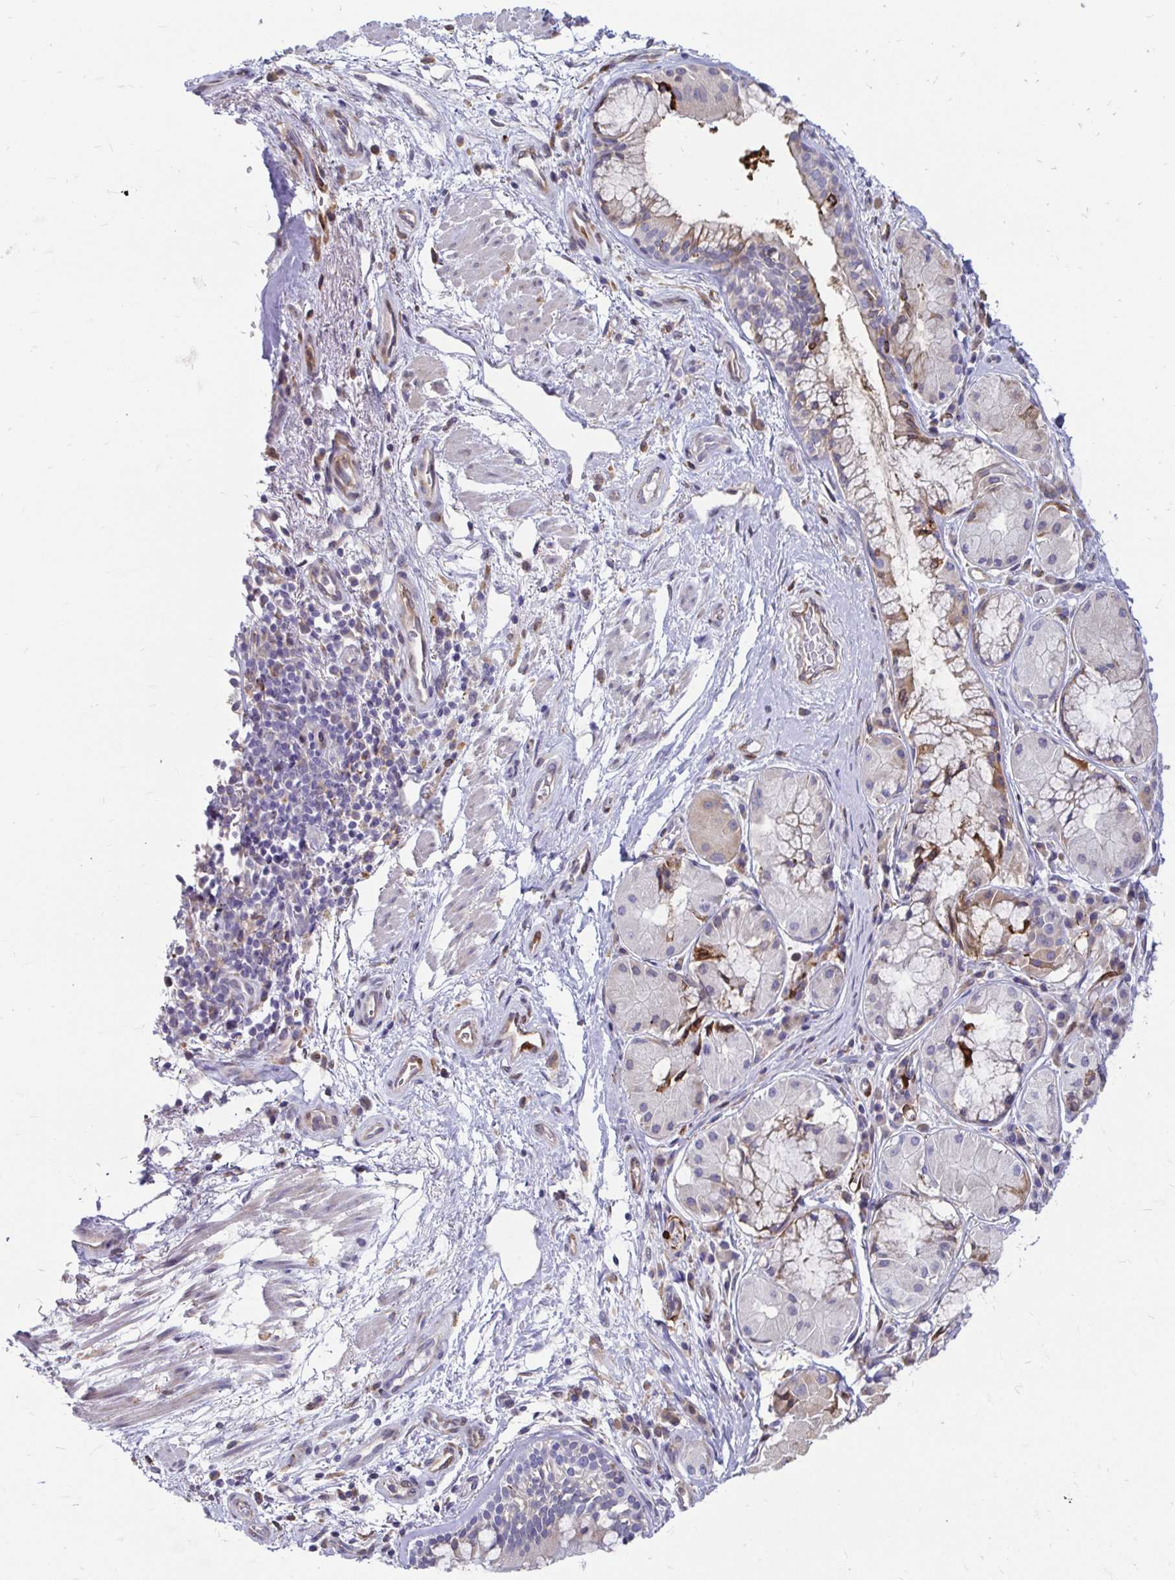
{"staining": {"intensity": "negative", "quantity": "none", "location": "none"}, "tissue": "soft tissue", "cell_type": "Chondrocytes", "image_type": "normal", "snomed": [{"axis": "morphology", "description": "Normal tissue, NOS"}, {"axis": "topography", "description": "Cartilage tissue"}, {"axis": "topography", "description": "Bronchus"}], "caption": "Immunohistochemical staining of normal soft tissue demonstrates no significant expression in chondrocytes. (DAB immunohistochemistry visualized using brightfield microscopy, high magnification).", "gene": "CDKL1", "patient": {"sex": "male", "age": 64}}